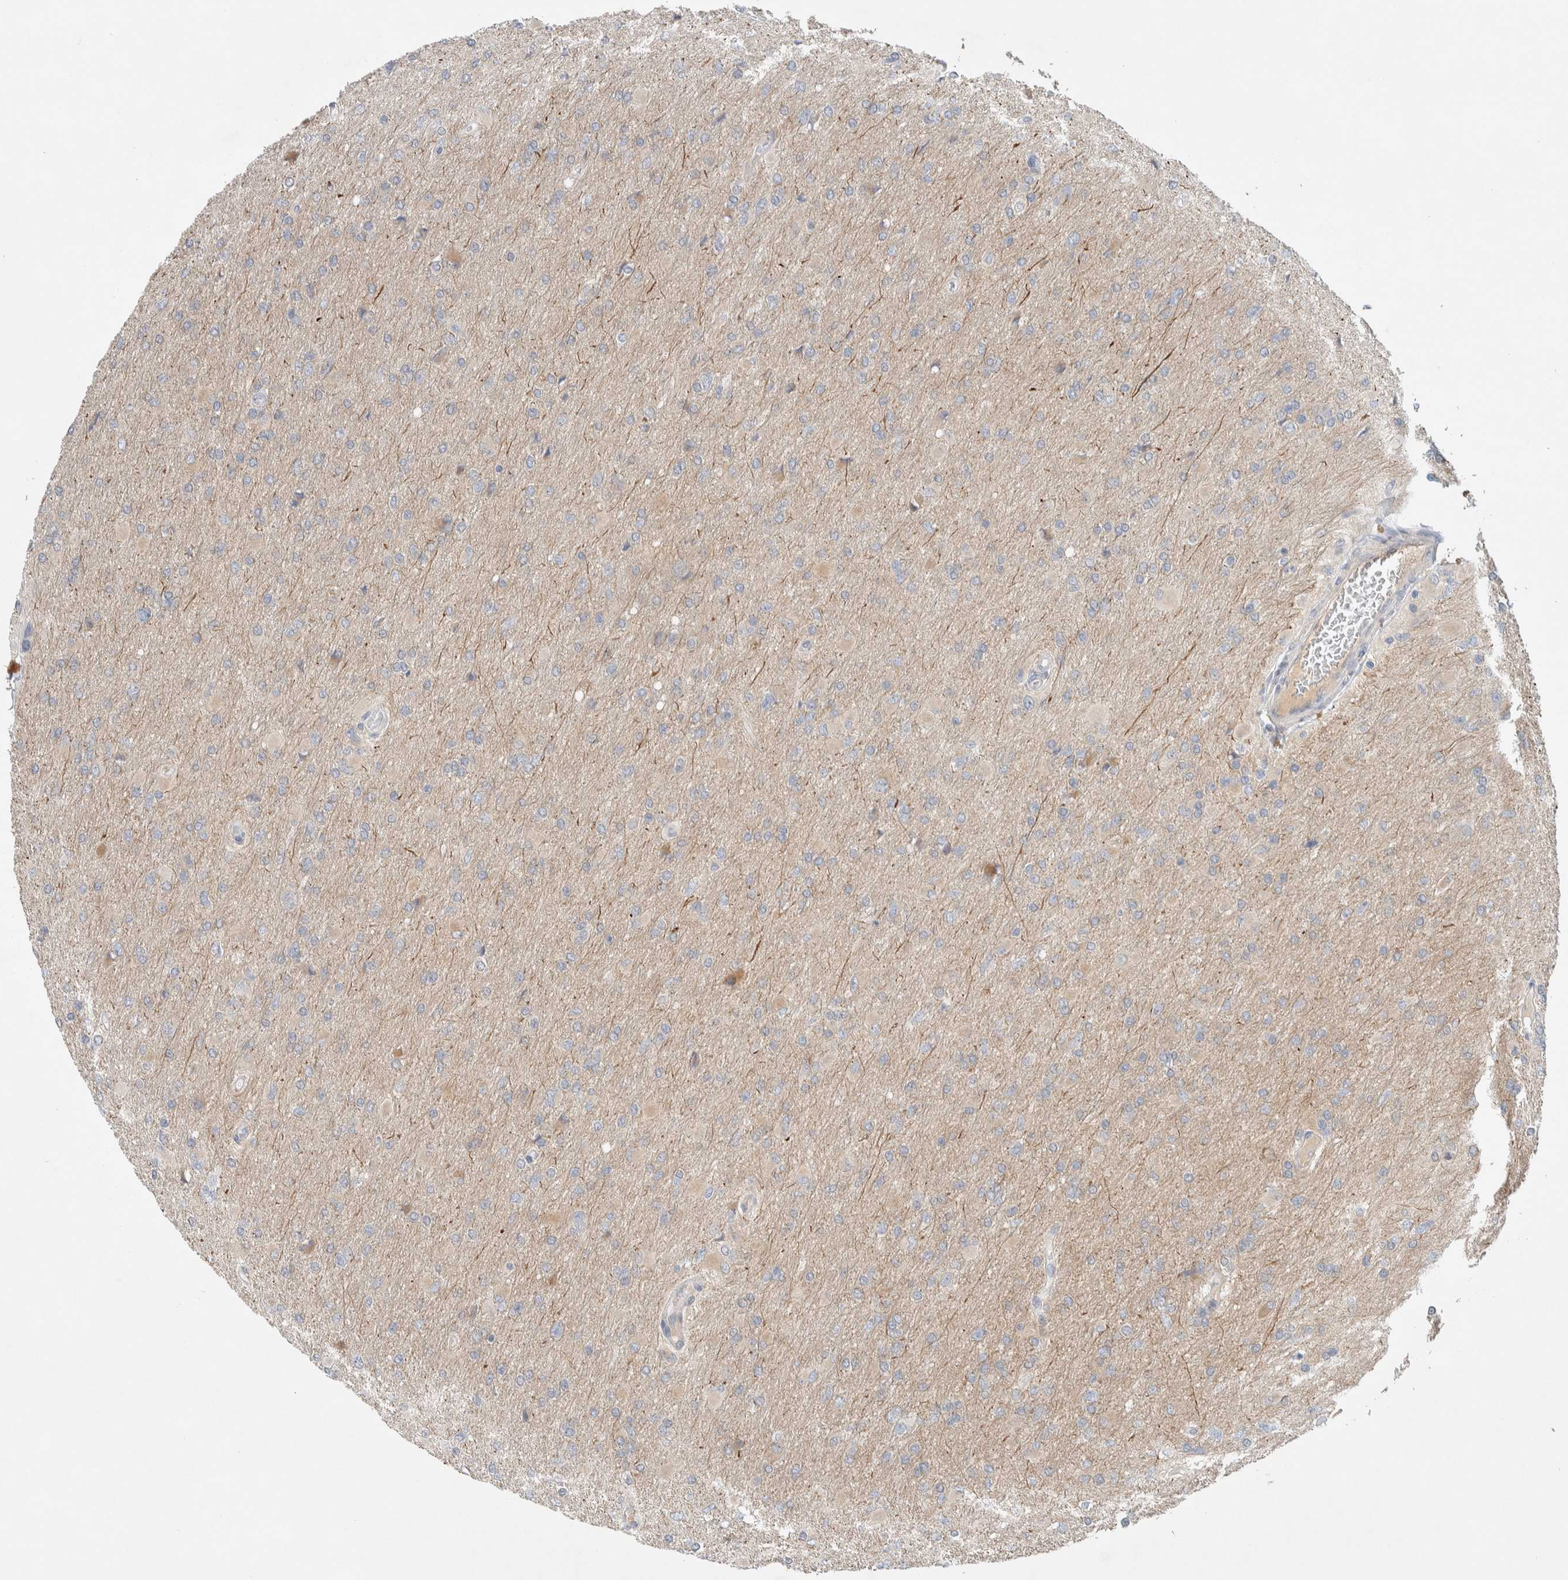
{"staining": {"intensity": "negative", "quantity": "none", "location": "none"}, "tissue": "glioma", "cell_type": "Tumor cells", "image_type": "cancer", "snomed": [{"axis": "morphology", "description": "Glioma, malignant, High grade"}, {"axis": "topography", "description": "Cerebral cortex"}], "caption": "IHC image of malignant high-grade glioma stained for a protein (brown), which exhibits no positivity in tumor cells.", "gene": "DEPTOR", "patient": {"sex": "female", "age": 36}}